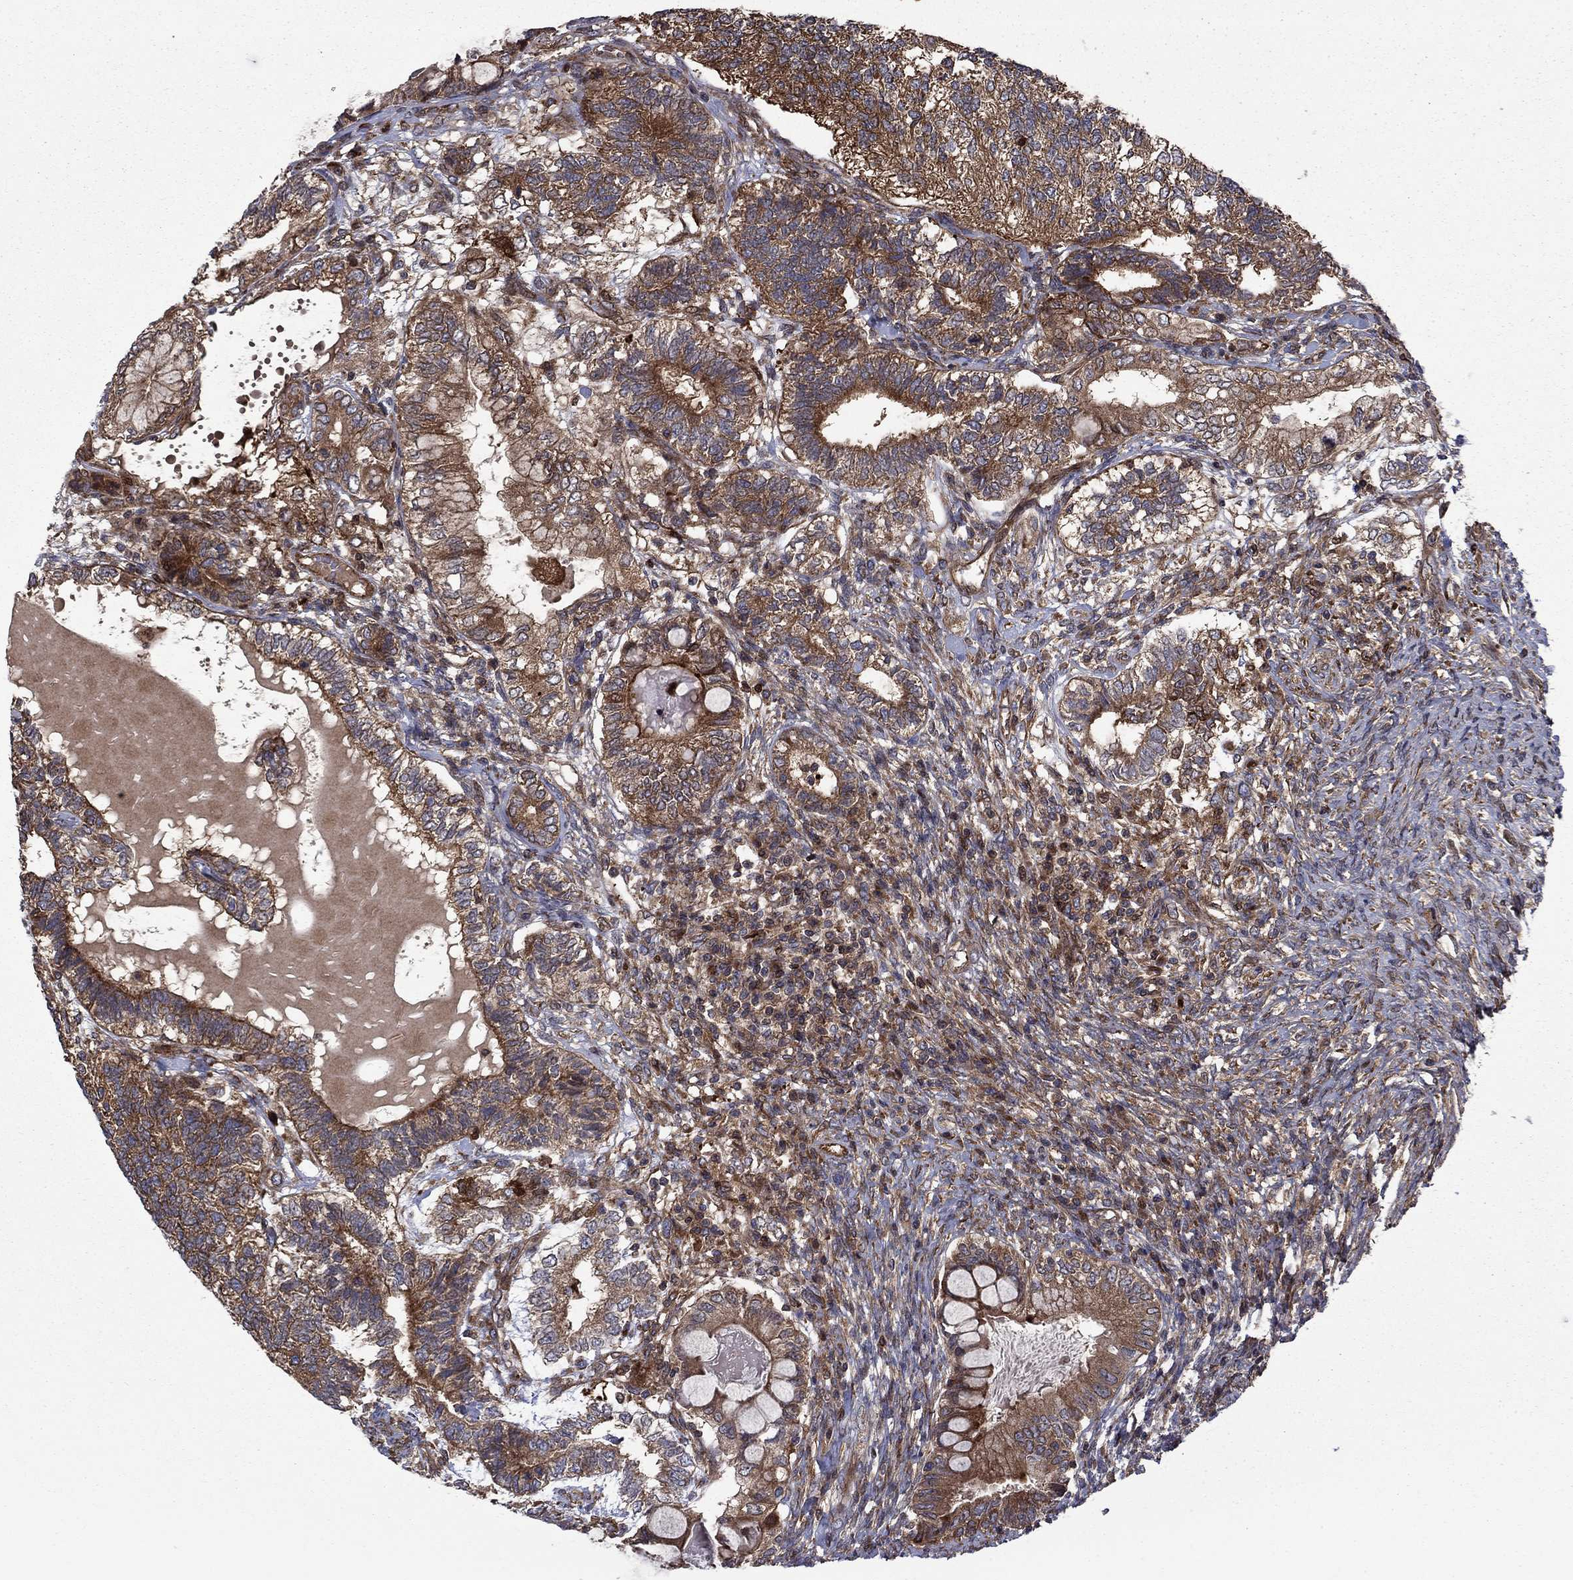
{"staining": {"intensity": "strong", "quantity": "25%-75%", "location": "cytoplasmic/membranous"}, "tissue": "testis cancer", "cell_type": "Tumor cells", "image_type": "cancer", "snomed": [{"axis": "morphology", "description": "Seminoma, NOS"}, {"axis": "morphology", "description": "Carcinoma, Embryonal, NOS"}, {"axis": "topography", "description": "Testis"}], "caption": "The histopathology image exhibits staining of testis seminoma, revealing strong cytoplasmic/membranous protein positivity (brown color) within tumor cells.", "gene": "HDAC4", "patient": {"sex": "male", "age": 41}}